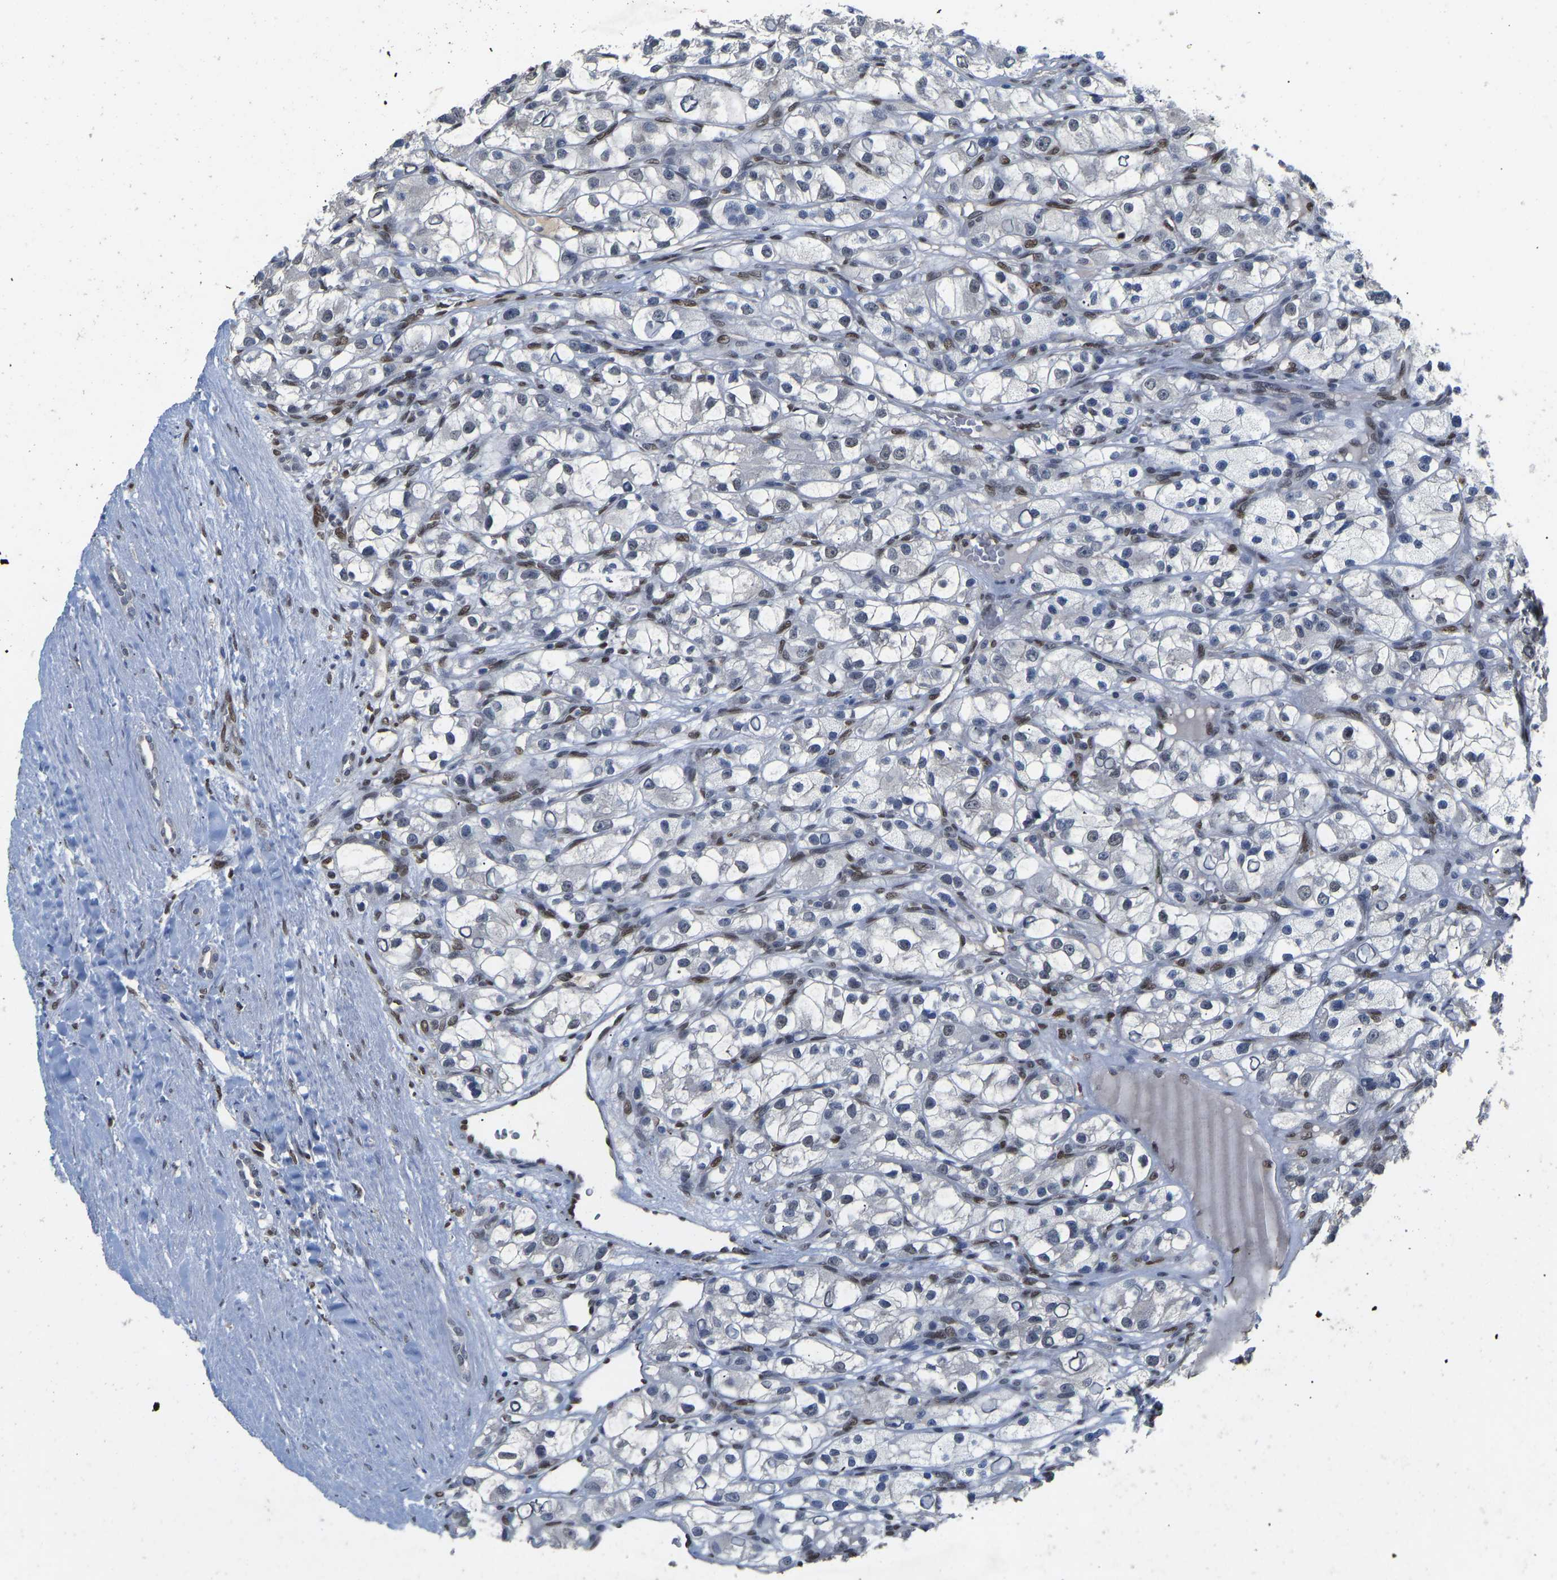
{"staining": {"intensity": "negative", "quantity": "none", "location": "none"}, "tissue": "renal cancer", "cell_type": "Tumor cells", "image_type": "cancer", "snomed": [{"axis": "morphology", "description": "Adenocarcinoma, NOS"}, {"axis": "topography", "description": "Kidney"}], "caption": "The immunohistochemistry (IHC) image has no significant staining in tumor cells of adenocarcinoma (renal) tissue.", "gene": "QKI", "patient": {"sex": "female", "age": 57}}